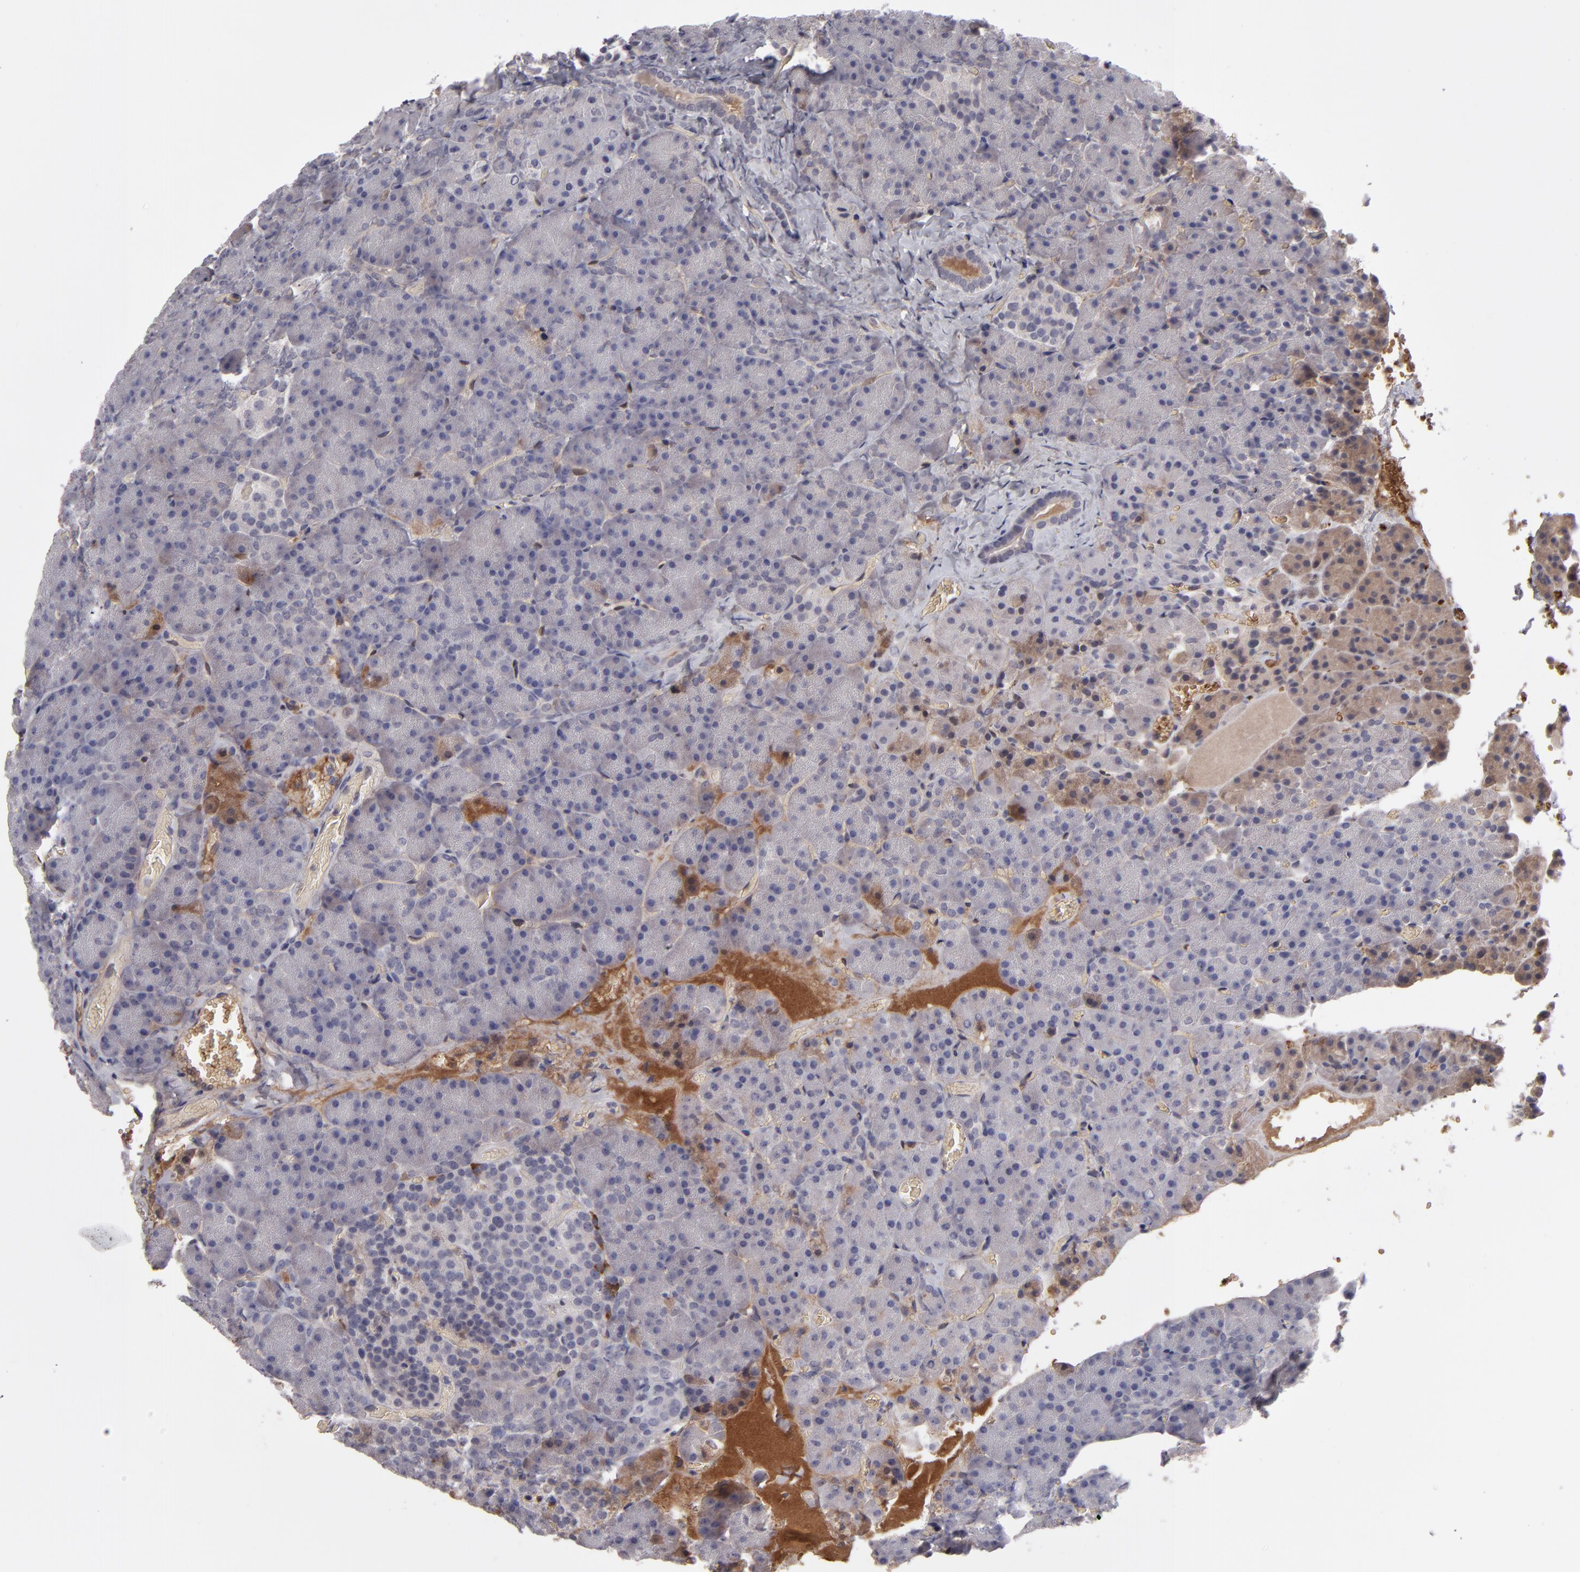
{"staining": {"intensity": "weak", "quantity": "<25%", "location": "cytoplasmic/membranous"}, "tissue": "carcinoid", "cell_type": "Tumor cells", "image_type": "cancer", "snomed": [{"axis": "morphology", "description": "Normal tissue, NOS"}, {"axis": "morphology", "description": "Carcinoid, malignant, NOS"}, {"axis": "topography", "description": "Pancreas"}], "caption": "DAB (3,3'-diaminobenzidine) immunohistochemical staining of carcinoid (malignant) shows no significant staining in tumor cells.", "gene": "ITIH4", "patient": {"sex": "female", "age": 35}}